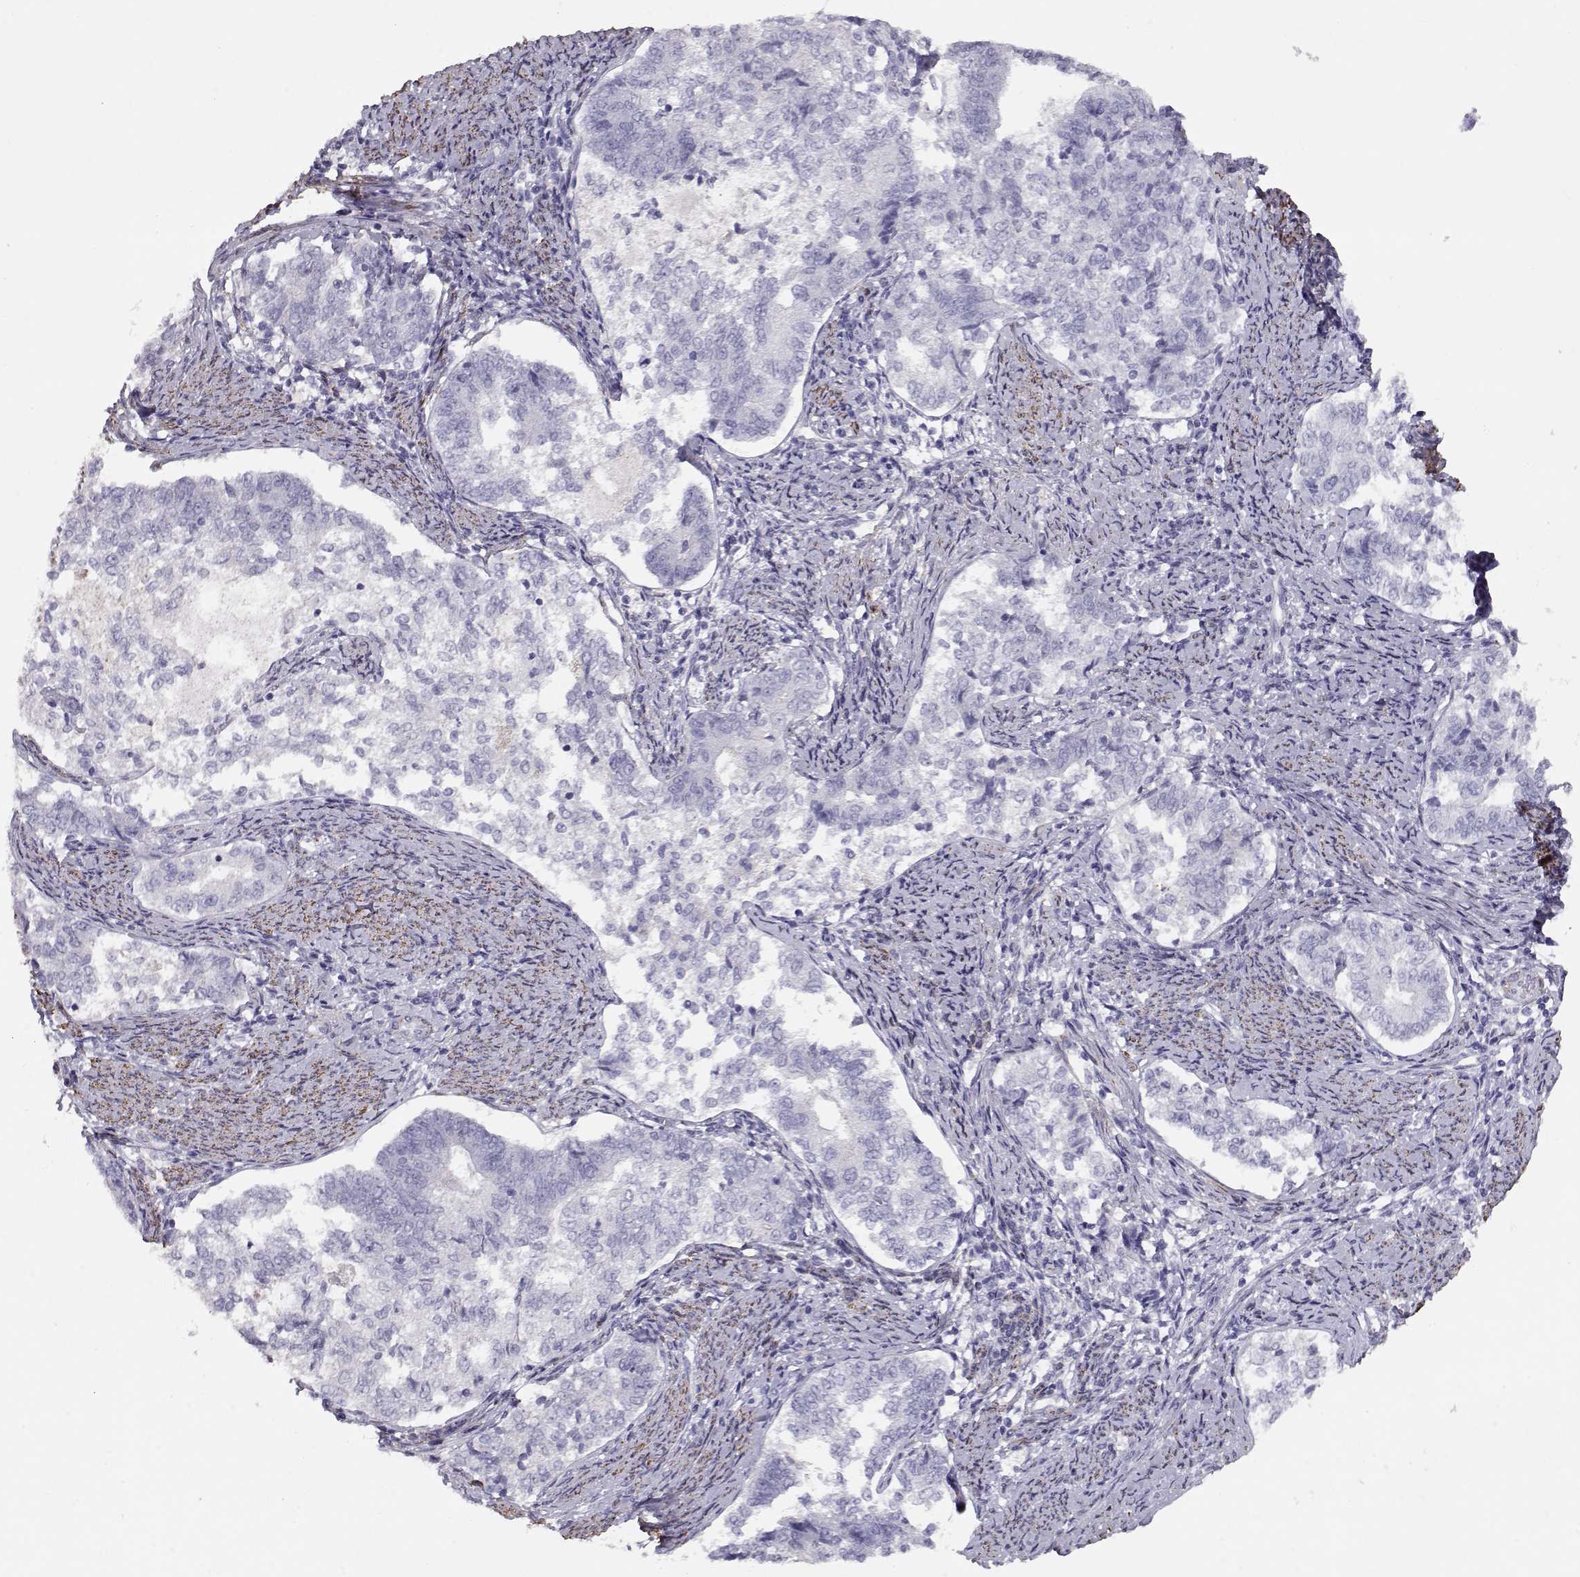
{"staining": {"intensity": "negative", "quantity": "none", "location": "none"}, "tissue": "endometrial cancer", "cell_type": "Tumor cells", "image_type": "cancer", "snomed": [{"axis": "morphology", "description": "Adenocarcinoma, NOS"}, {"axis": "topography", "description": "Endometrium"}], "caption": "A high-resolution image shows immunohistochemistry (IHC) staining of endometrial cancer, which reveals no significant positivity in tumor cells.", "gene": "SLITRK3", "patient": {"sex": "female", "age": 65}}